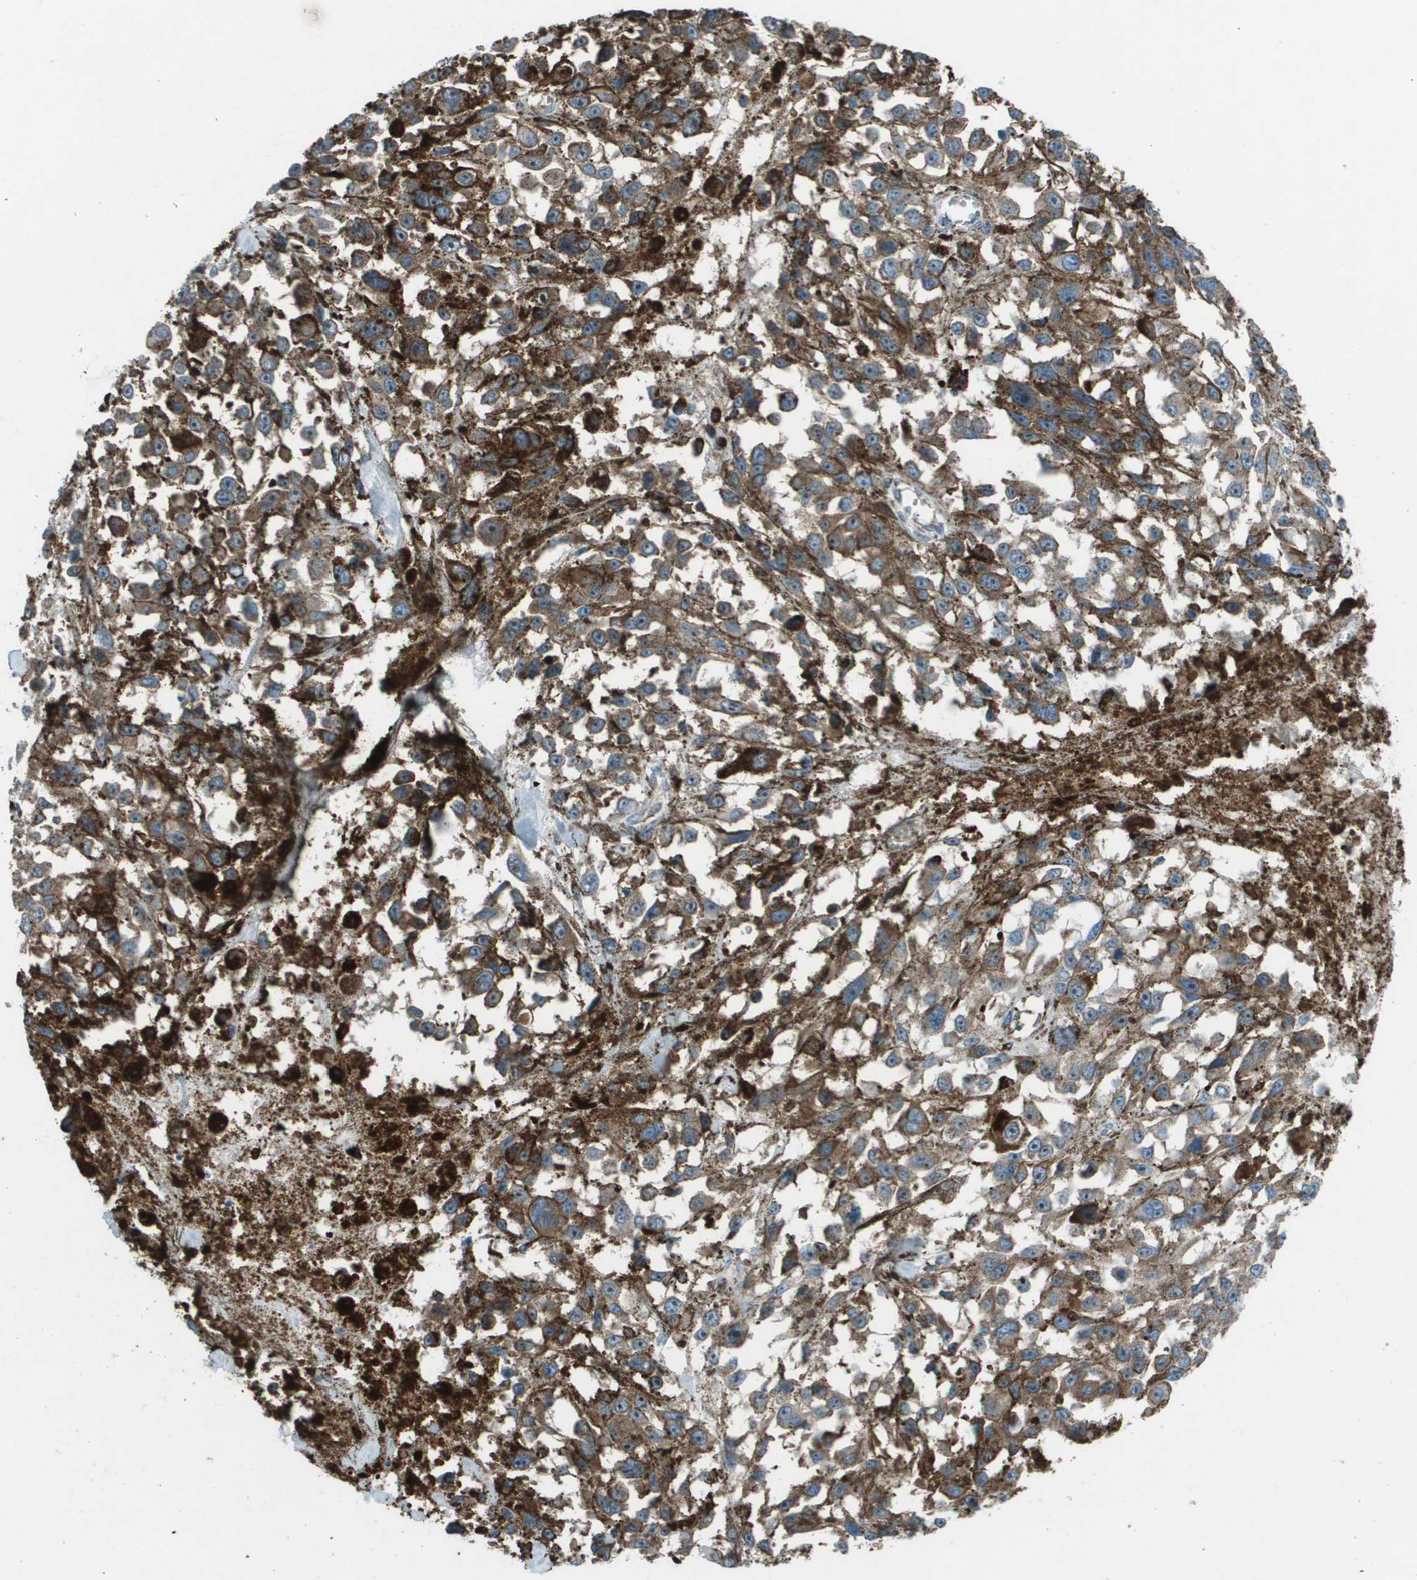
{"staining": {"intensity": "moderate", "quantity": "25%-75%", "location": "cytoplasmic/membranous"}, "tissue": "melanoma", "cell_type": "Tumor cells", "image_type": "cancer", "snomed": [{"axis": "morphology", "description": "Malignant melanoma, Metastatic site"}, {"axis": "topography", "description": "Lymph node"}], "caption": "IHC (DAB) staining of melanoma shows moderate cytoplasmic/membranous protein expression in about 25%-75% of tumor cells. The staining is performed using DAB brown chromogen to label protein expression. The nuclei are counter-stained blue using hematoxylin.", "gene": "UTS2", "patient": {"sex": "male", "age": 59}}